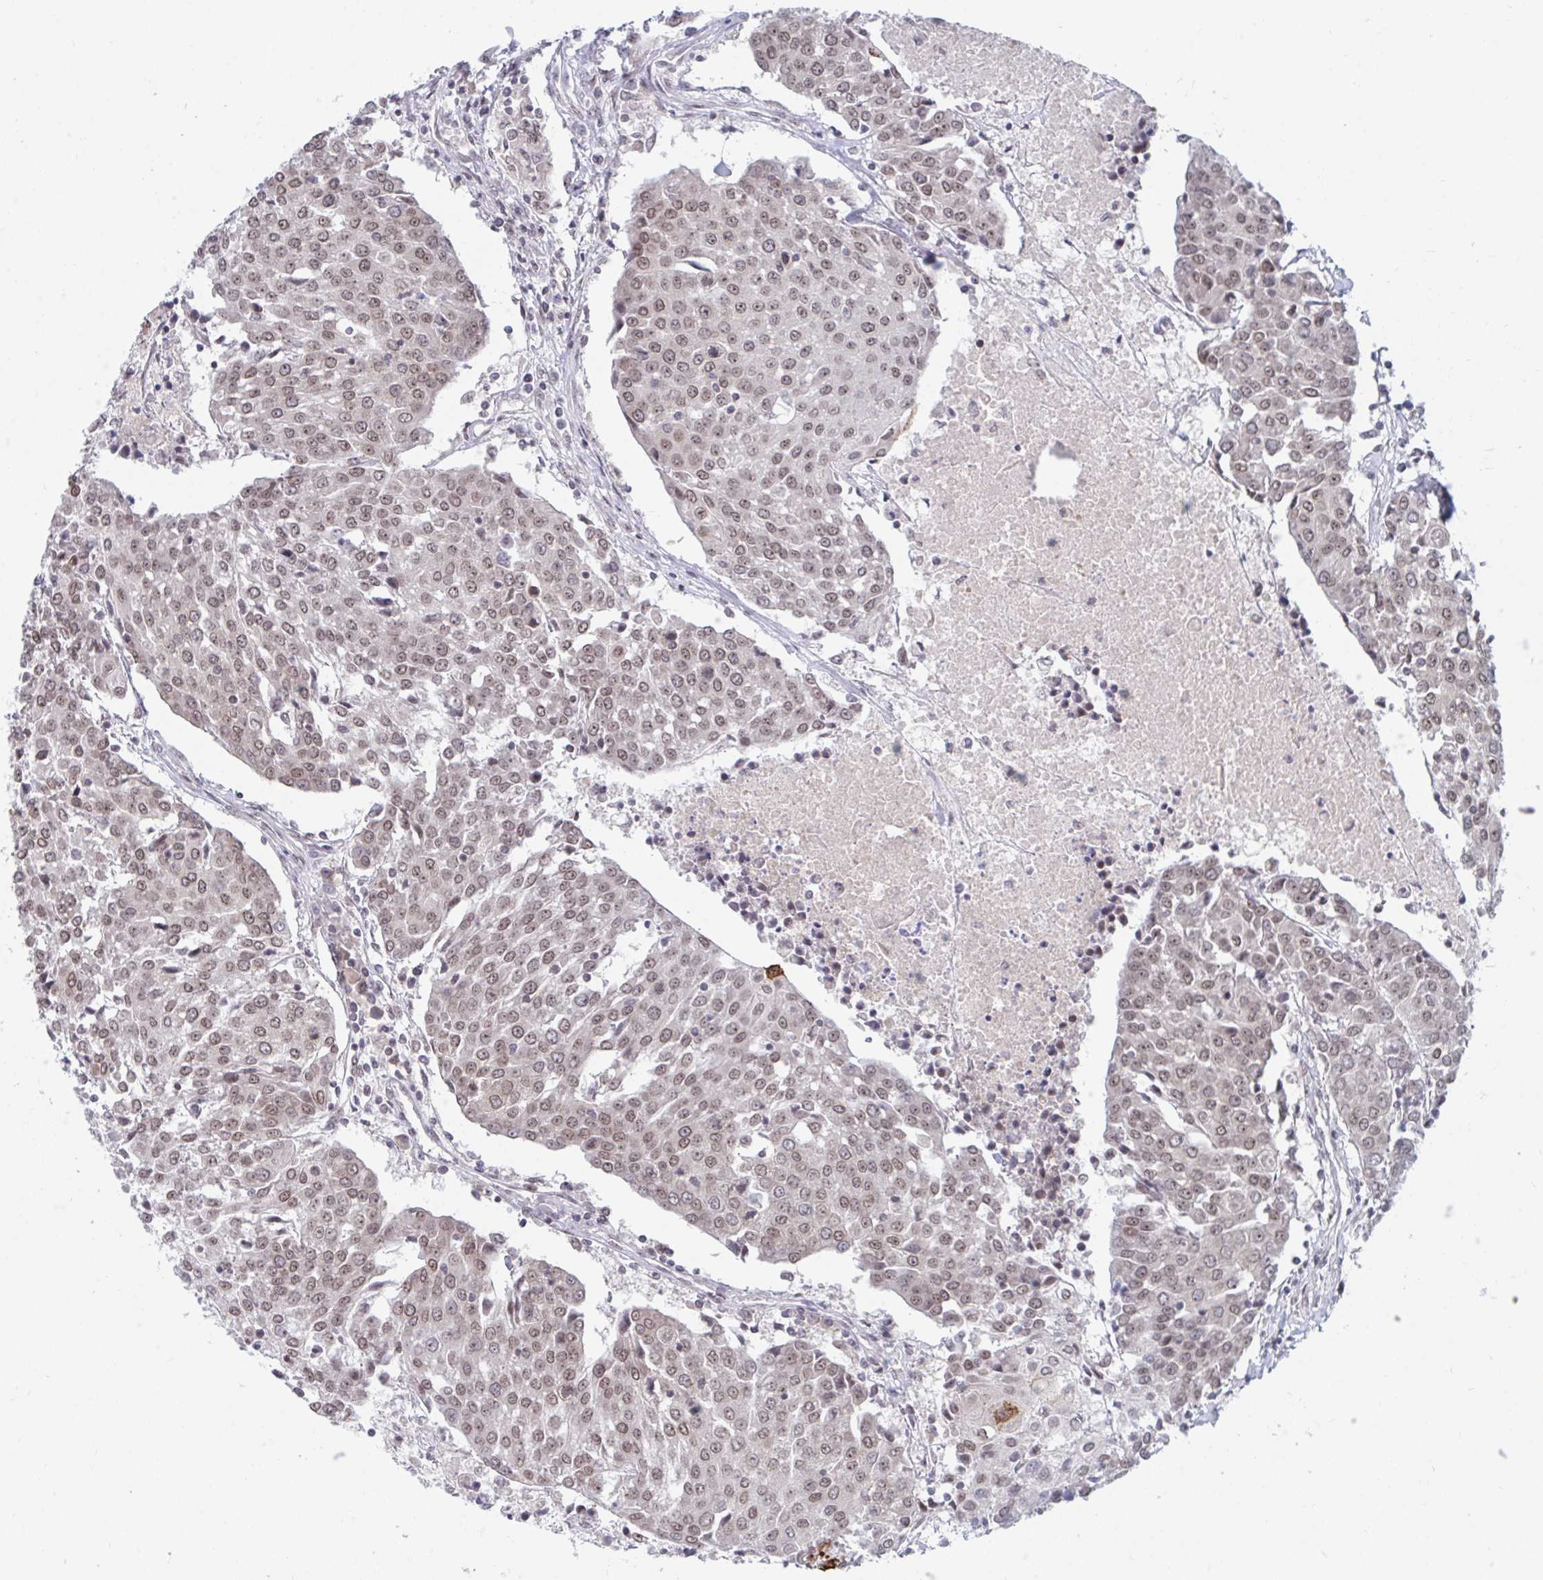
{"staining": {"intensity": "weak", "quantity": ">75%", "location": "nuclear"}, "tissue": "urothelial cancer", "cell_type": "Tumor cells", "image_type": "cancer", "snomed": [{"axis": "morphology", "description": "Urothelial carcinoma, High grade"}, {"axis": "topography", "description": "Urinary bladder"}], "caption": "DAB immunohistochemical staining of high-grade urothelial carcinoma exhibits weak nuclear protein expression in about >75% of tumor cells.", "gene": "TRIP12", "patient": {"sex": "female", "age": 85}}